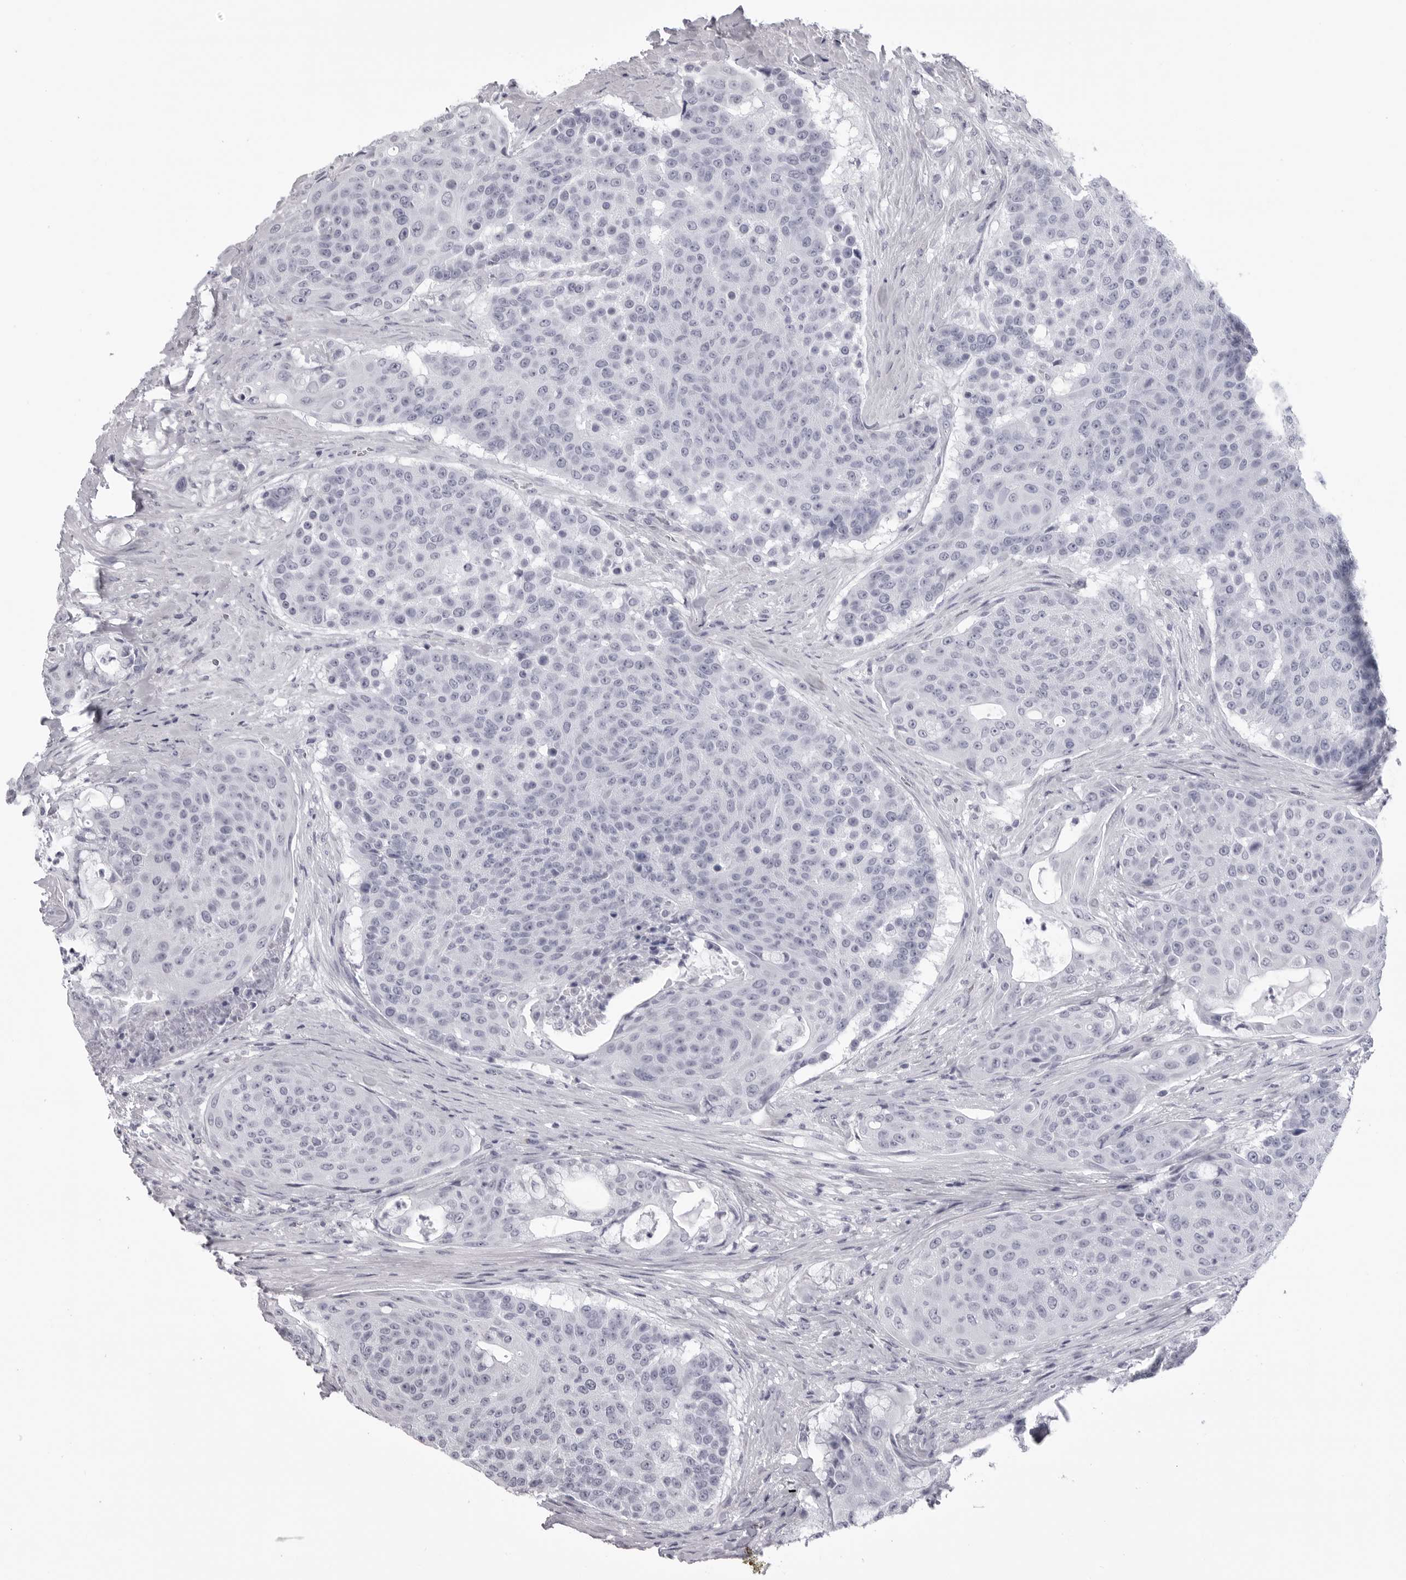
{"staining": {"intensity": "negative", "quantity": "none", "location": "none"}, "tissue": "urothelial cancer", "cell_type": "Tumor cells", "image_type": "cancer", "snomed": [{"axis": "morphology", "description": "Urothelial carcinoma, High grade"}, {"axis": "topography", "description": "Urinary bladder"}], "caption": "This is a image of immunohistochemistry (IHC) staining of urothelial carcinoma (high-grade), which shows no positivity in tumor cells. (IHC, brightfield microscopy, high magnification).", "gene": "LGALS4", "patient": {"sex": "female", "age": 63}}